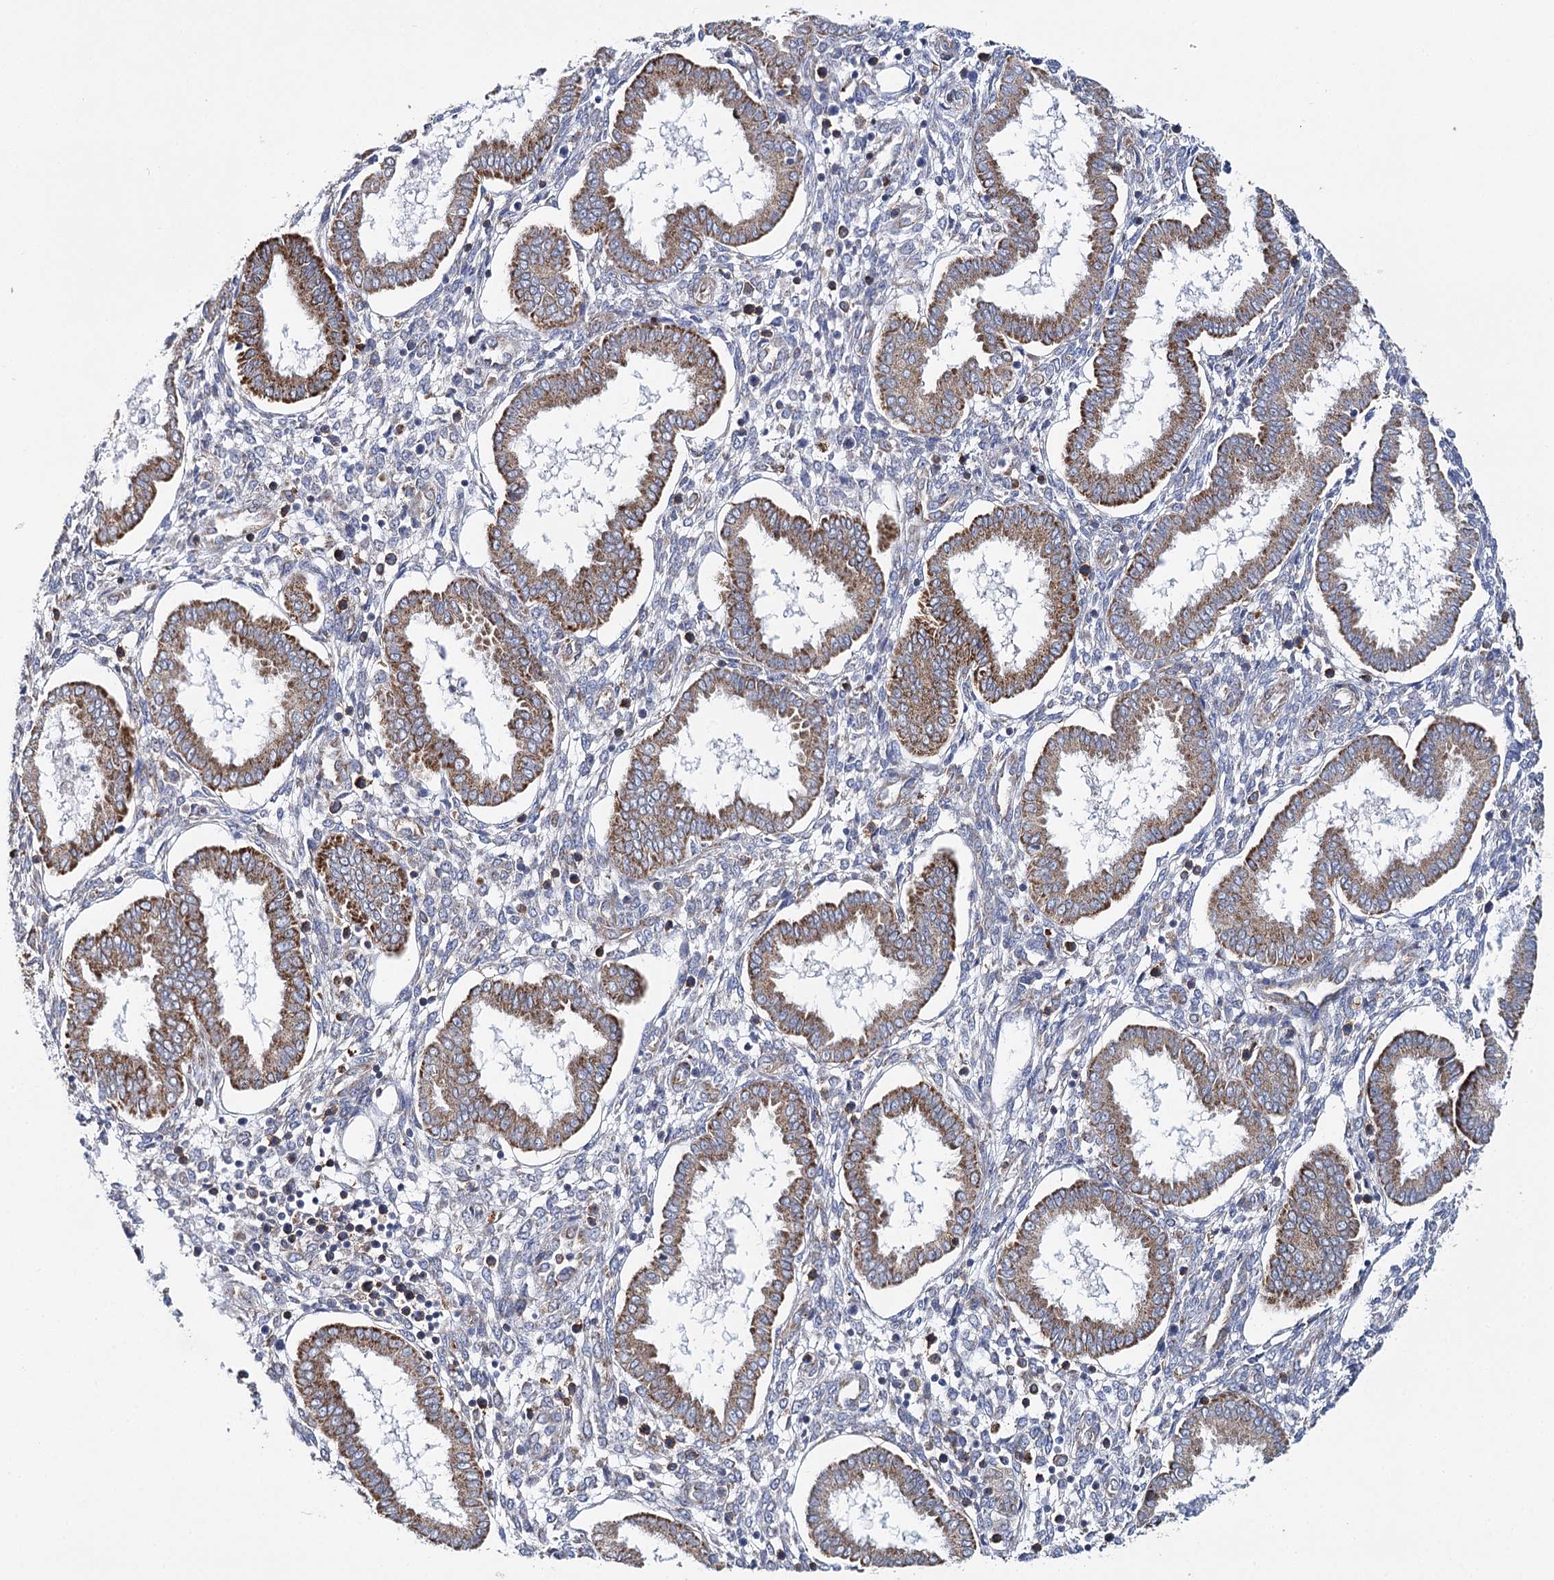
{"staining": {"intensity": "negative", "quantity": "none", "location": "none"}, "tissue": "endometrium", "cell_type": "Cells in endometrial stroma", "image_type": "normal", "snomed": [{"axis": "morphology", "description": "Normal tissue, NOS"}, {"axis": "topography", "description": "Endometrium"}], "caption": "A photomicrograph of endometrium stained for a protein reveals no brown staining in cells in endometrial stroma.", "gene": "THUMPD3", "patient": {"sex": "female", "age": 24}}